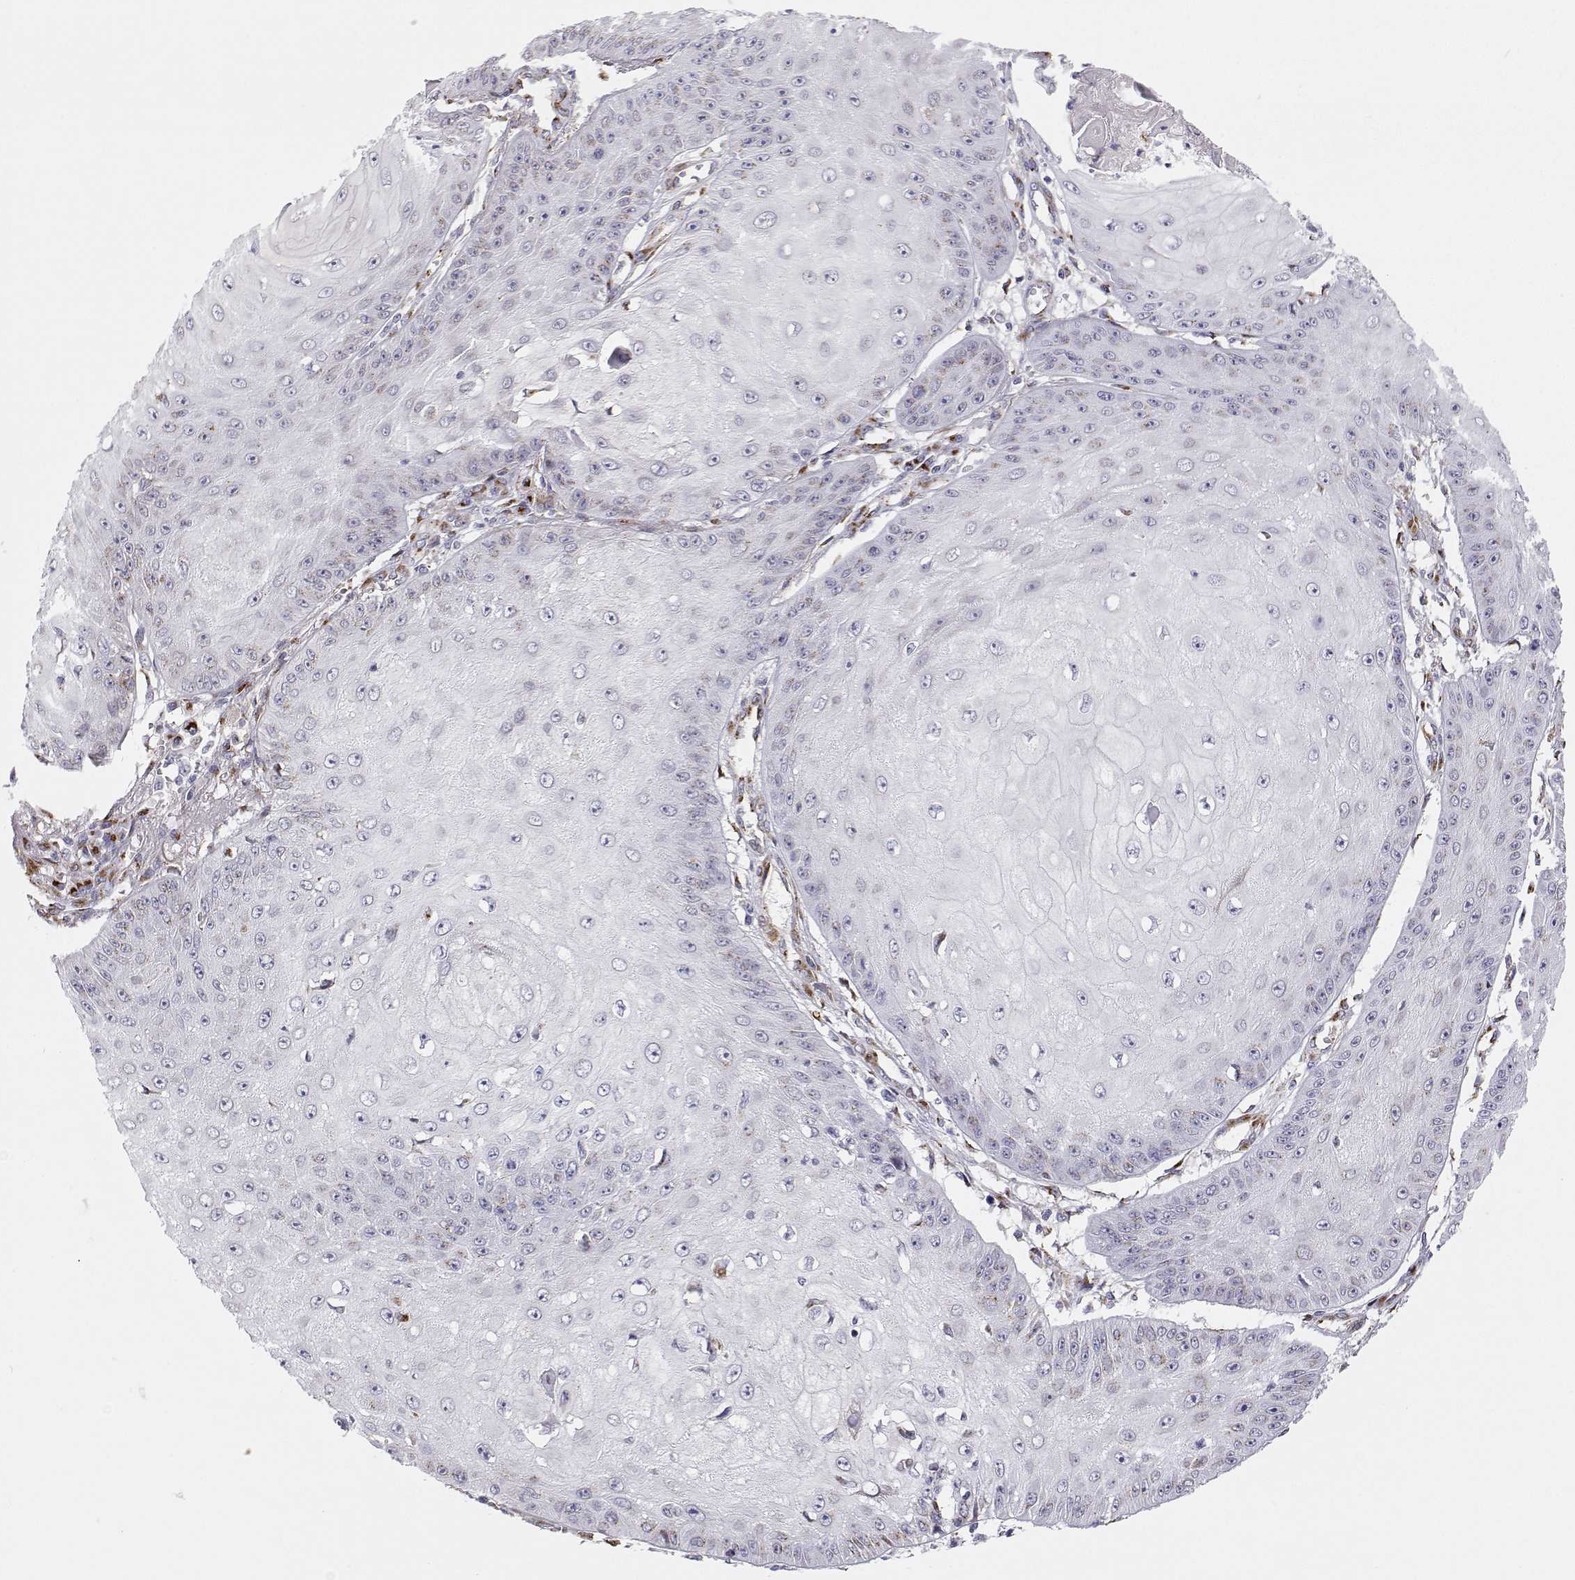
{"staining": {"intensity": "negative", "quantity": "none", "location": "none"}, "tissue": "skin cancer", "cell_type": "Tumor cells", "image_type": "cancer", "snomed": [{"axis": "morphology", "description": "Squamous cell carcinoma, NOS"}, {"axis": "topography", "description": "Skin"}], "caption": "IHC photomicrograph of neoplastic tissue: human skin cancer stained with DAB shows no significant protein staining in tumor cells.", "gene": "STARD13", "patient": {"sex": "male", "age": 70}}